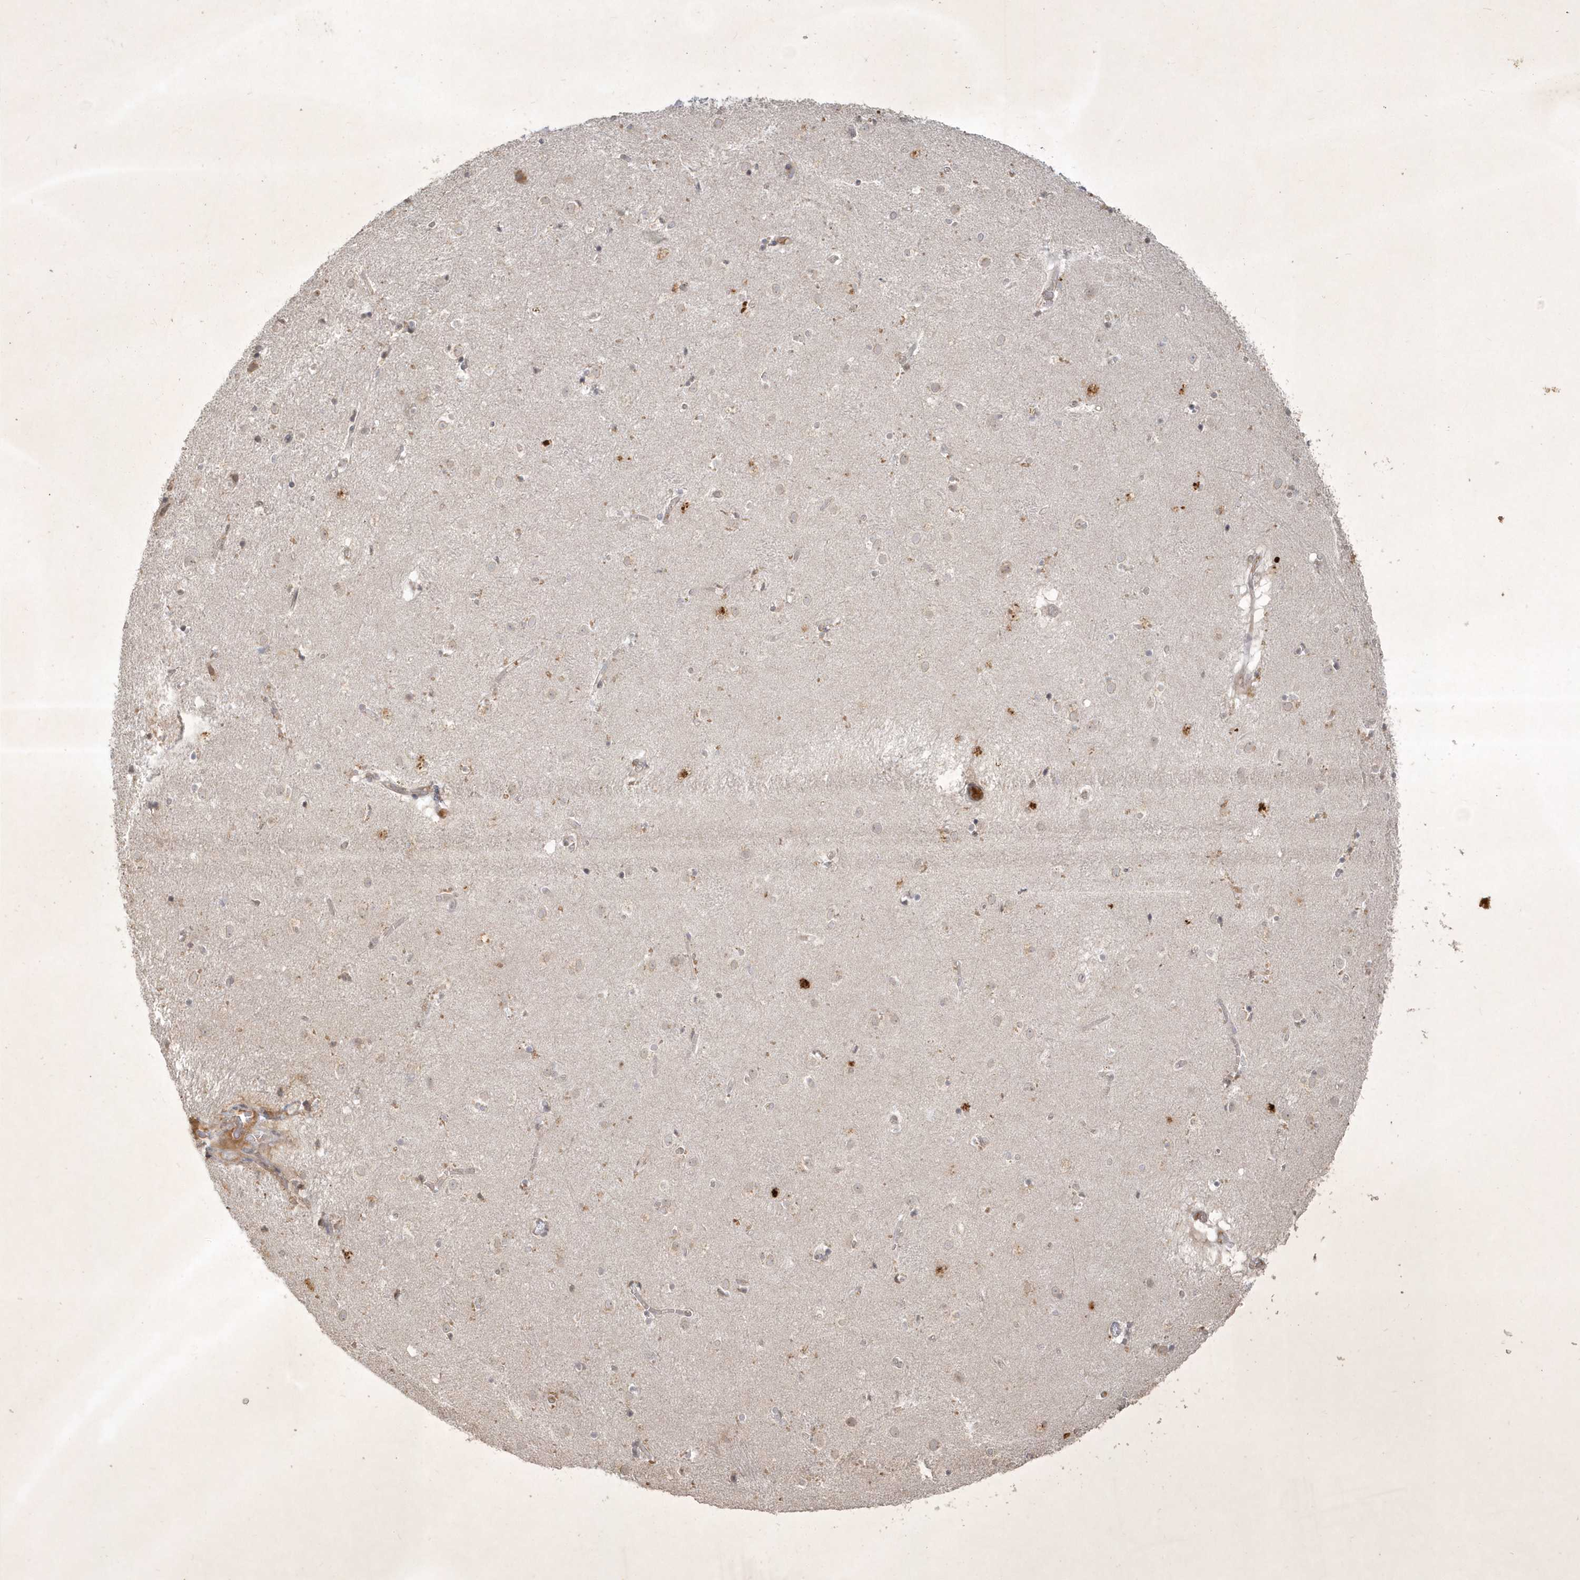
{"staining": {"intensity": "negative", "quantity": "none", "location": "none"}, "tissue": "caudate", "cell_type": "Glial cells", "image_type": "normal", "snomed": [{"axis": "morphology", "description": "Normal tissue, NOS"}, {"axis": "topography", "description": "Lateral ventricle wall"}], "caption": "This photomicrograph is of normal caudate stained with immunohistochemistry (IHC) to label a protein in brown with the nuclei are counter-stained blue. There is no positivity in glial cells.", "gene": "BOD1L2", "patient": {"sex": "male", "age": 70}}